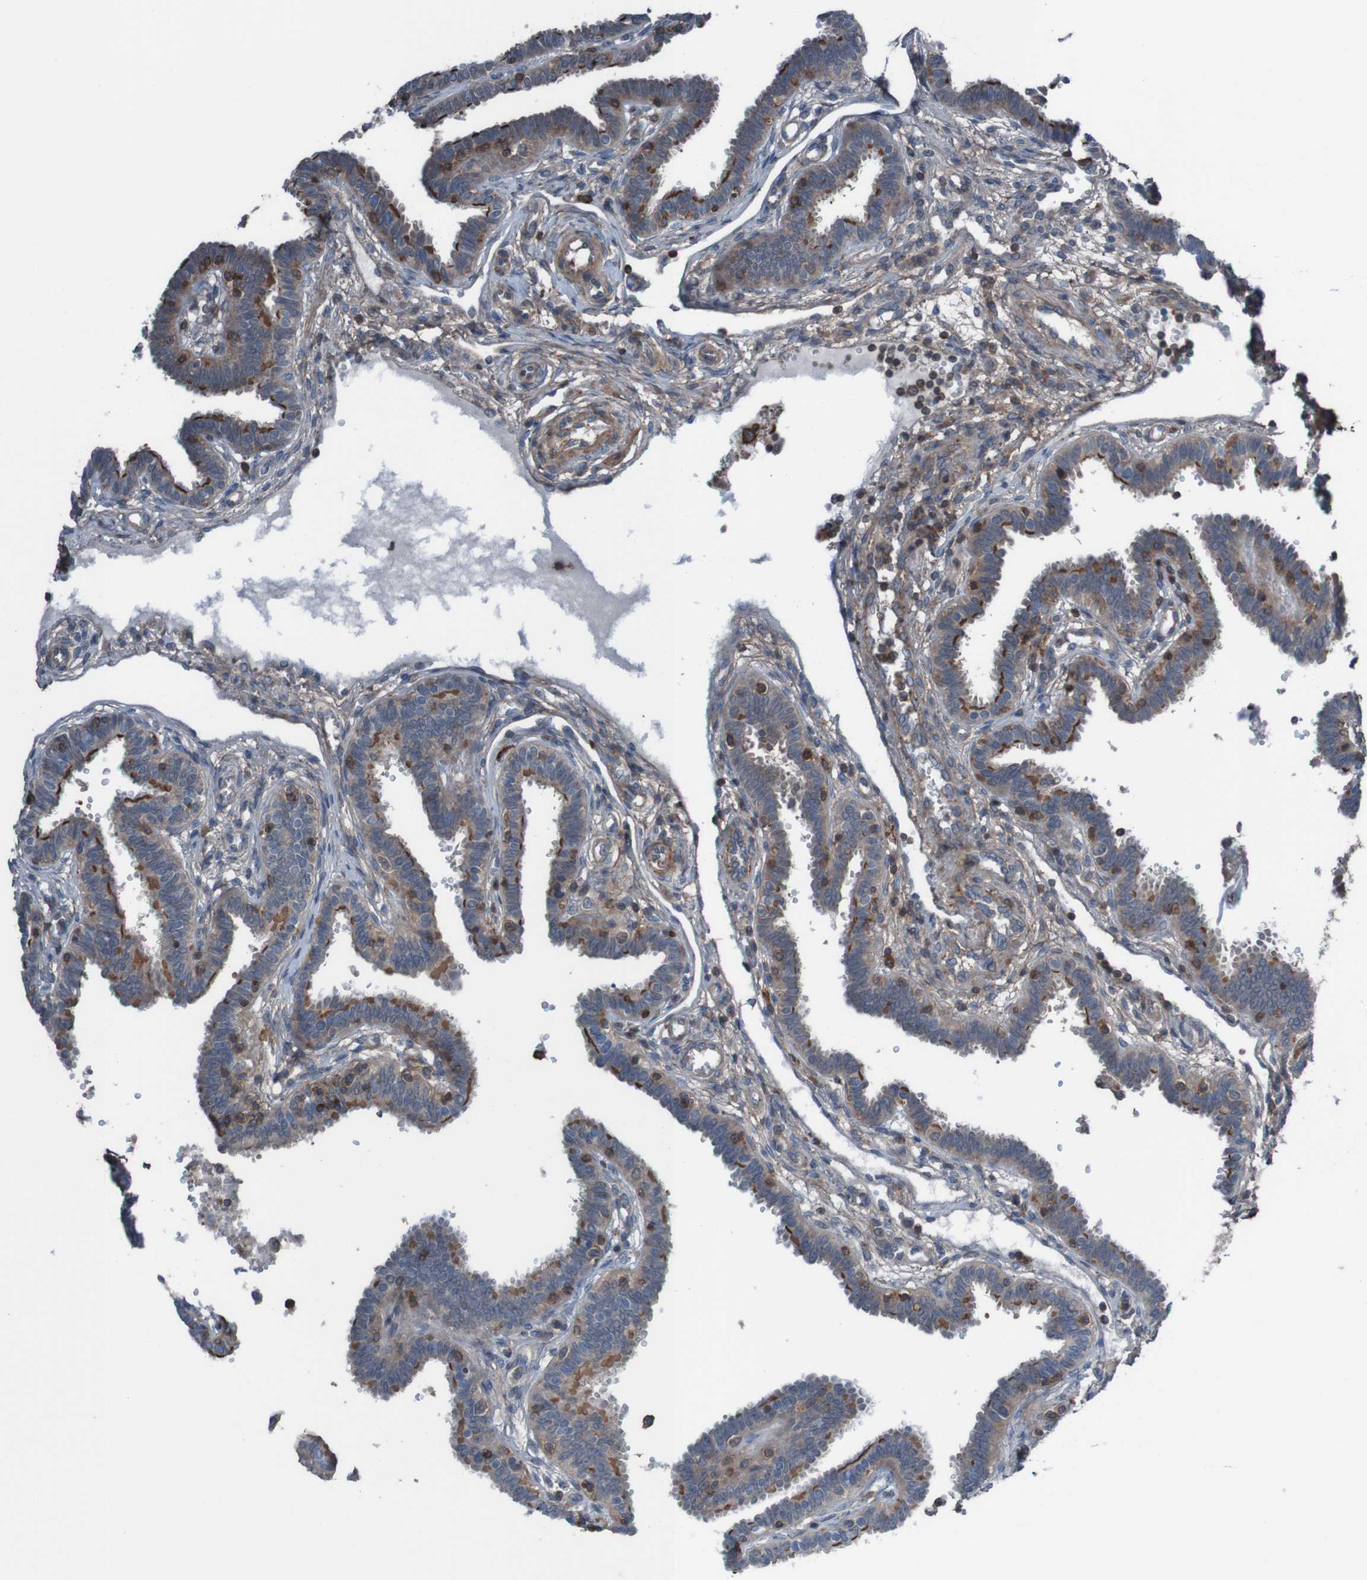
{"staining": {"intensity": "strong", "quantity": ">75%", "location": "cytoplasmic/membranous,nuclear"}, "tissue": "fallopian tube", "cell_type": "Glandular cells", "image_type": "normal", "snomed": [{"axis": "morphology", "description": "Normal tissue, NOS"}, {"axis": "topography", "description": "Fallopian tube"}], "caption": "A high amount of strong cytoplasmic/membranous,nuclear staining is present in approximately >75% of glandular cells in unremarkable fallopian tube. (DAB IHC, brown staining for protein, blue staining for nuclei).", "gene": "PDGFB", "patient": {"sex": "female", "age": 32}}